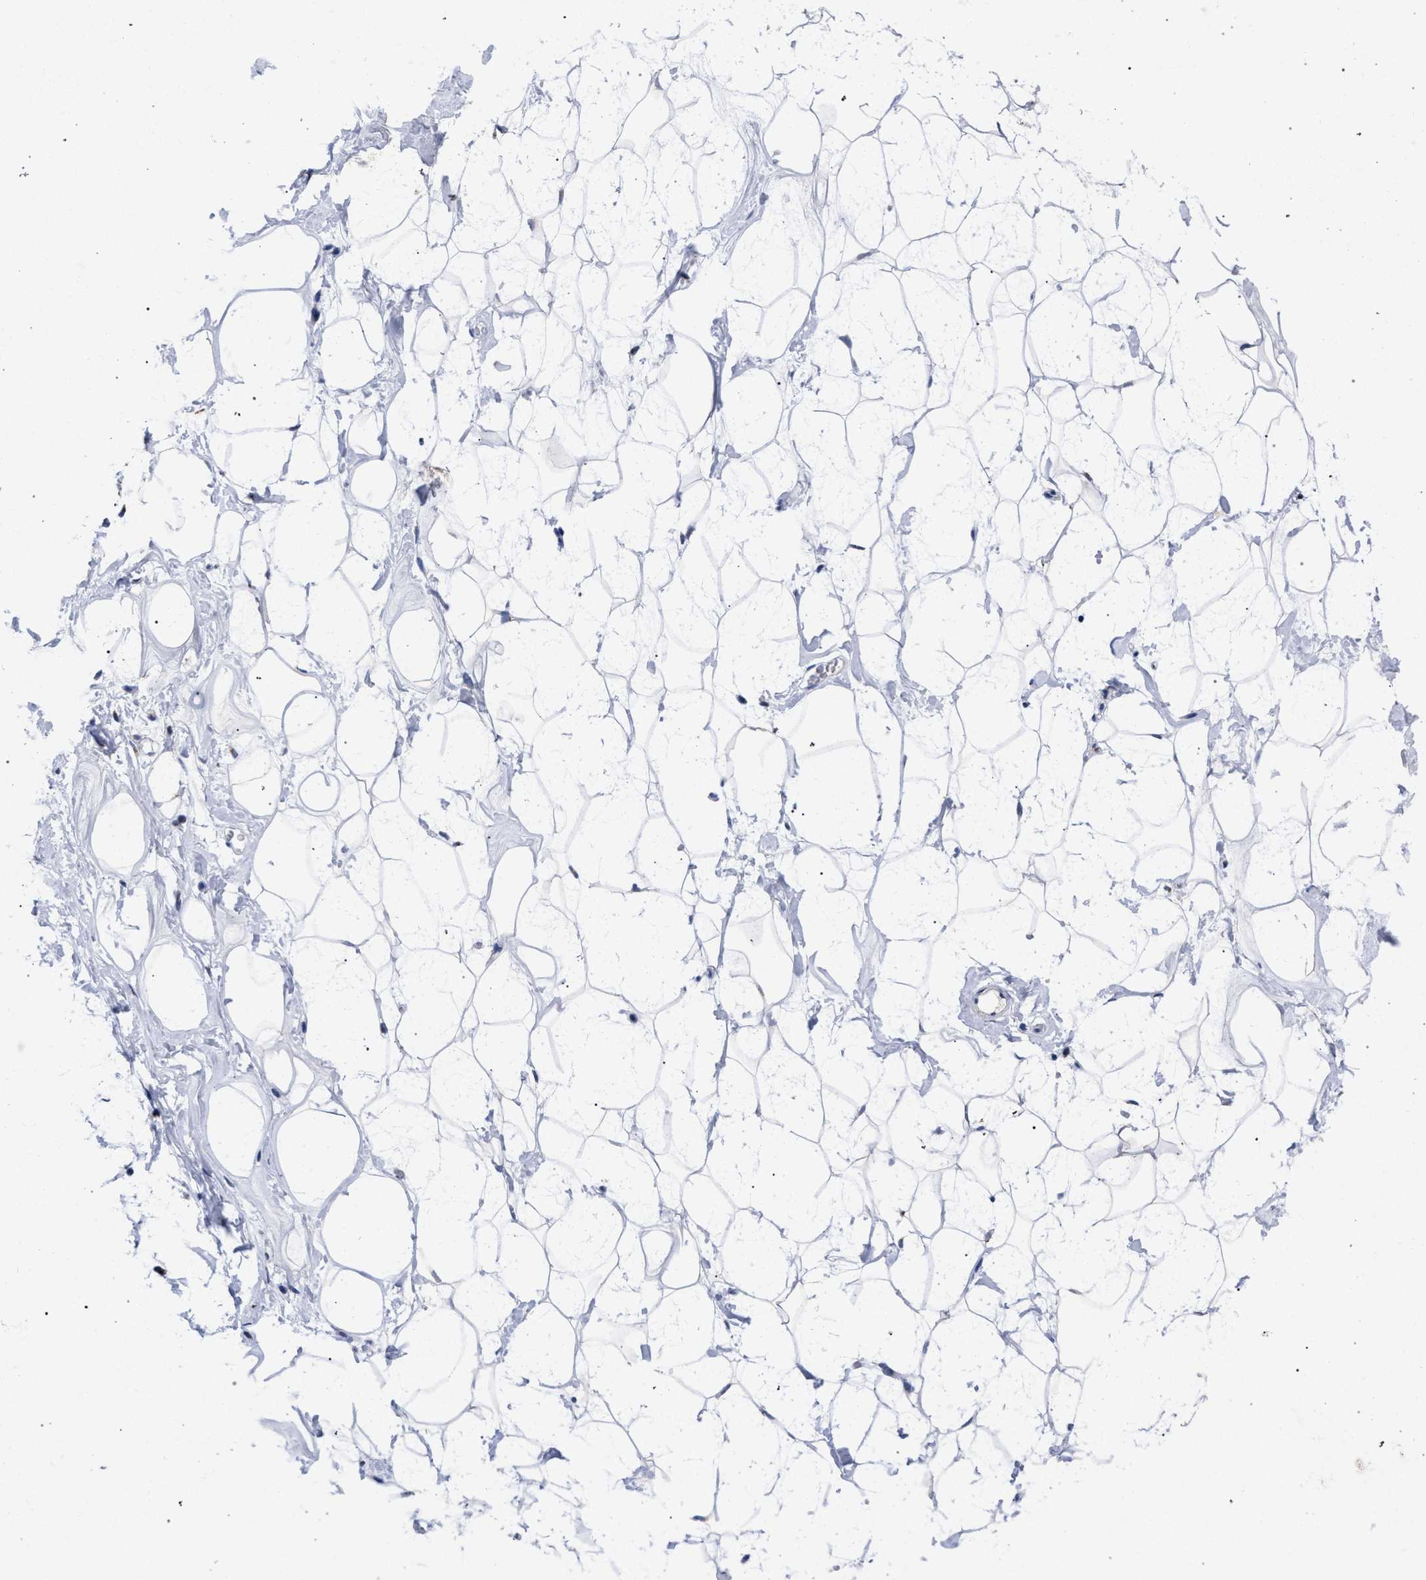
{"staining": {"intensity": "negative", "quantity": "none", "location": "none"}, "tissue": "adipose tissue", "cell_type": "Adipocytes", "image_type": "normal", "snomed": [{"axis": "morphology", "description": "Normal tissue, NOS"}, {"axis": "morphology", "description": "Fibrosis, NOS"}, {"axis": "topography", "description": "Breast"}, {"axis": "topography", "description": "Adipose tissue"}], "caption": "This is an immunohistochemistry (IHC) photomicrograph of normal human adipose tissue. There is no positivity in adipocytes.", "gene": "GOLGA2", "patient": {"sex": "female", "age": 39}}